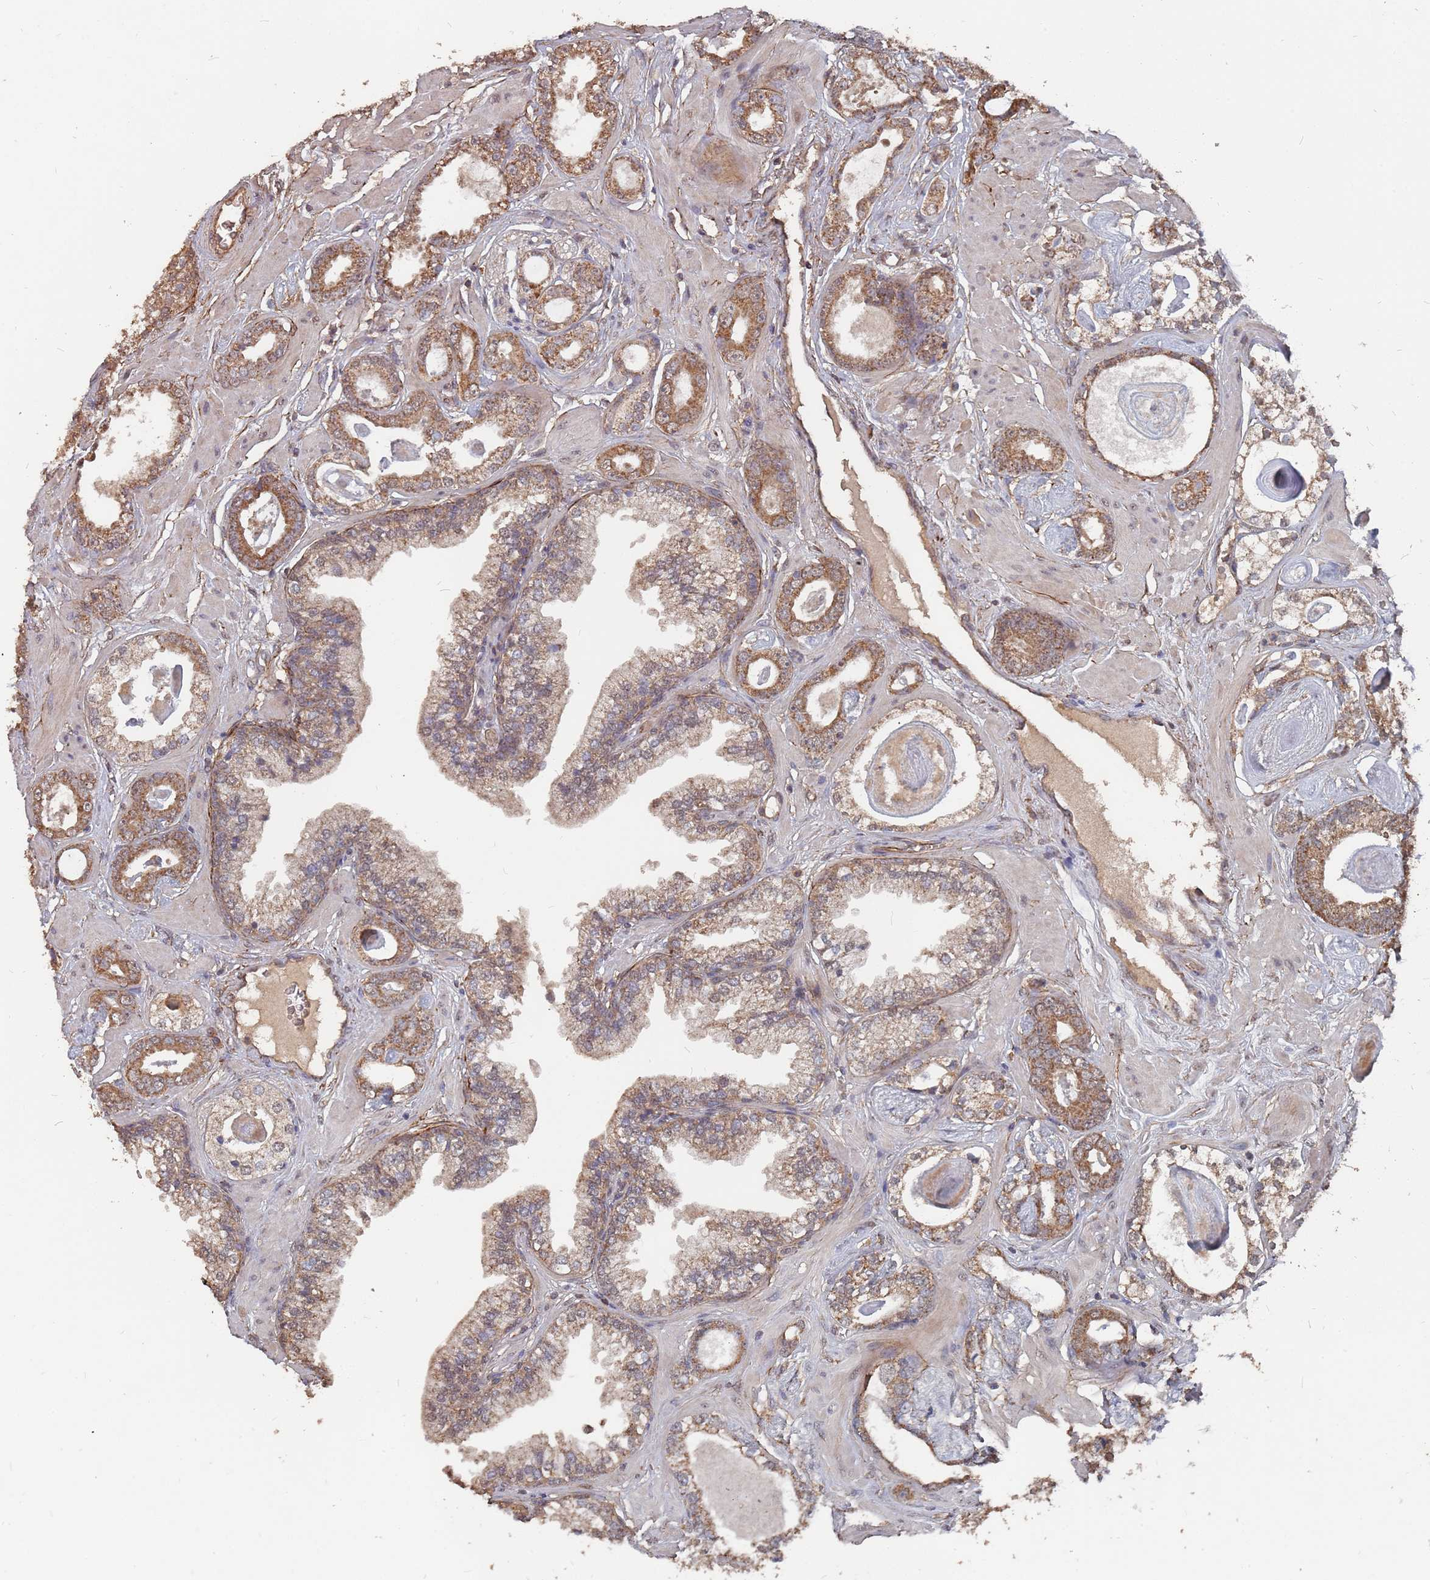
{"staining": {"intensity": "moderate", "quantity": ">75%", "location": "cytoplasmic/membranous"}, "tissue": "prostate cancer", "cell_type": "Tumor cells", "image_type": "cancer", "snomed": [{"axis": "morphology", "description": "Adenocarcinoma, Low grade"}, {"axis": "topography", "description": "Prostate"}], "caption": "A medium amount of moderate cytoplasmic/membranous staining is seen in about >75% of tumor cells in prostate low-grade adenocarcinoma tissue.", "gene": "PRORP", "patient": {"sex": "male", "age": 60}}